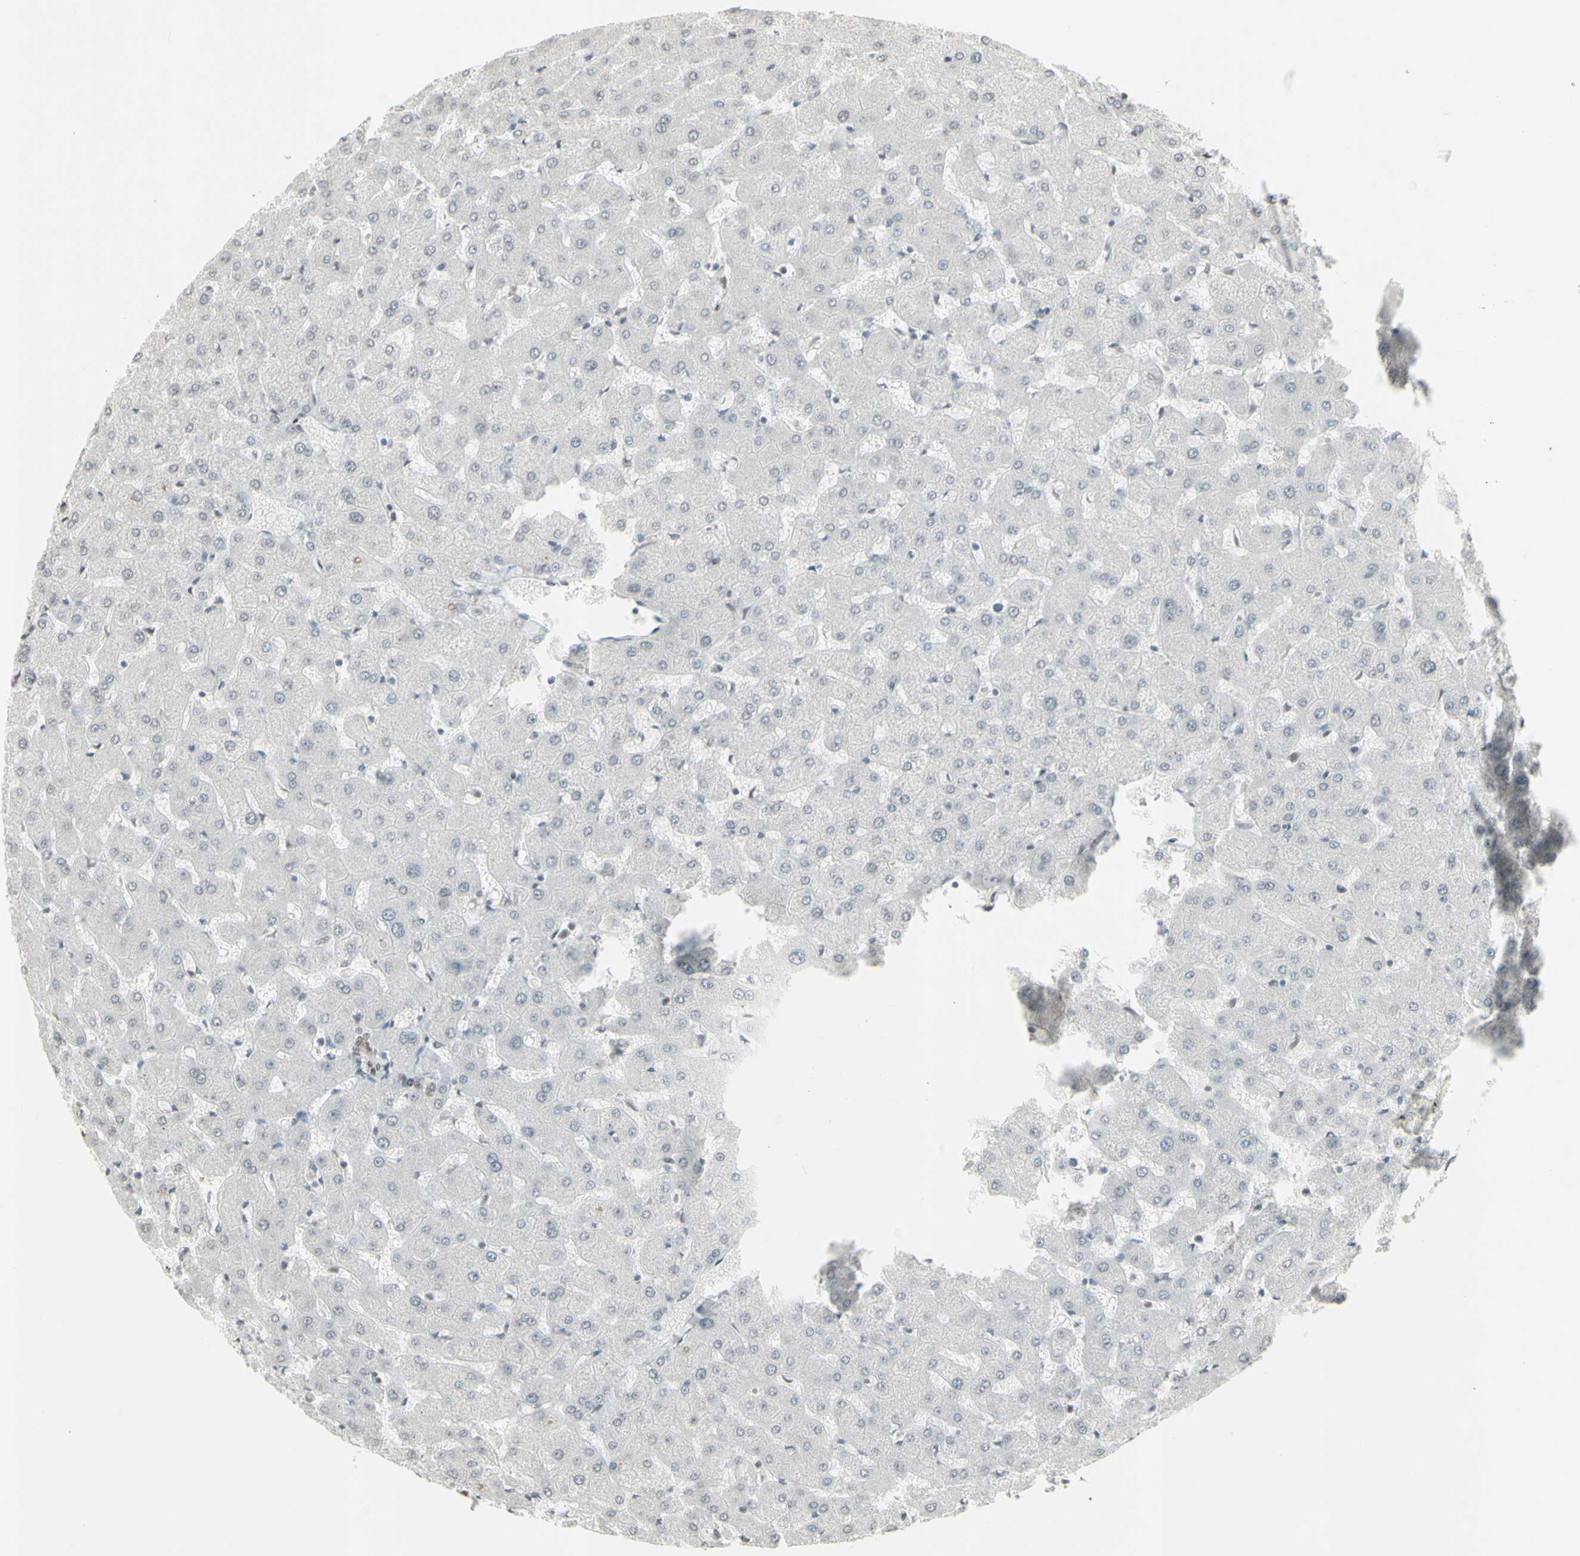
{"staining": {"intensity": "weak", "quantity": "25%-75%", "location": "nuclear"}, "tissue": "liver", "cell_type": "Cholangiocytes", "image_type": "normal", "snomed": [{"axis": "morphology", "description": "Normal tissue, NOS"}, {"axis": "topography", "description": "Liver"}], "caption": "Protein staining of unremarkable liver reveals weak nuclear expression in approximately 25%-75% of cholangiocytes.", "gene": "TRIM28", "patient": {"sex": "female", "age": 63}}